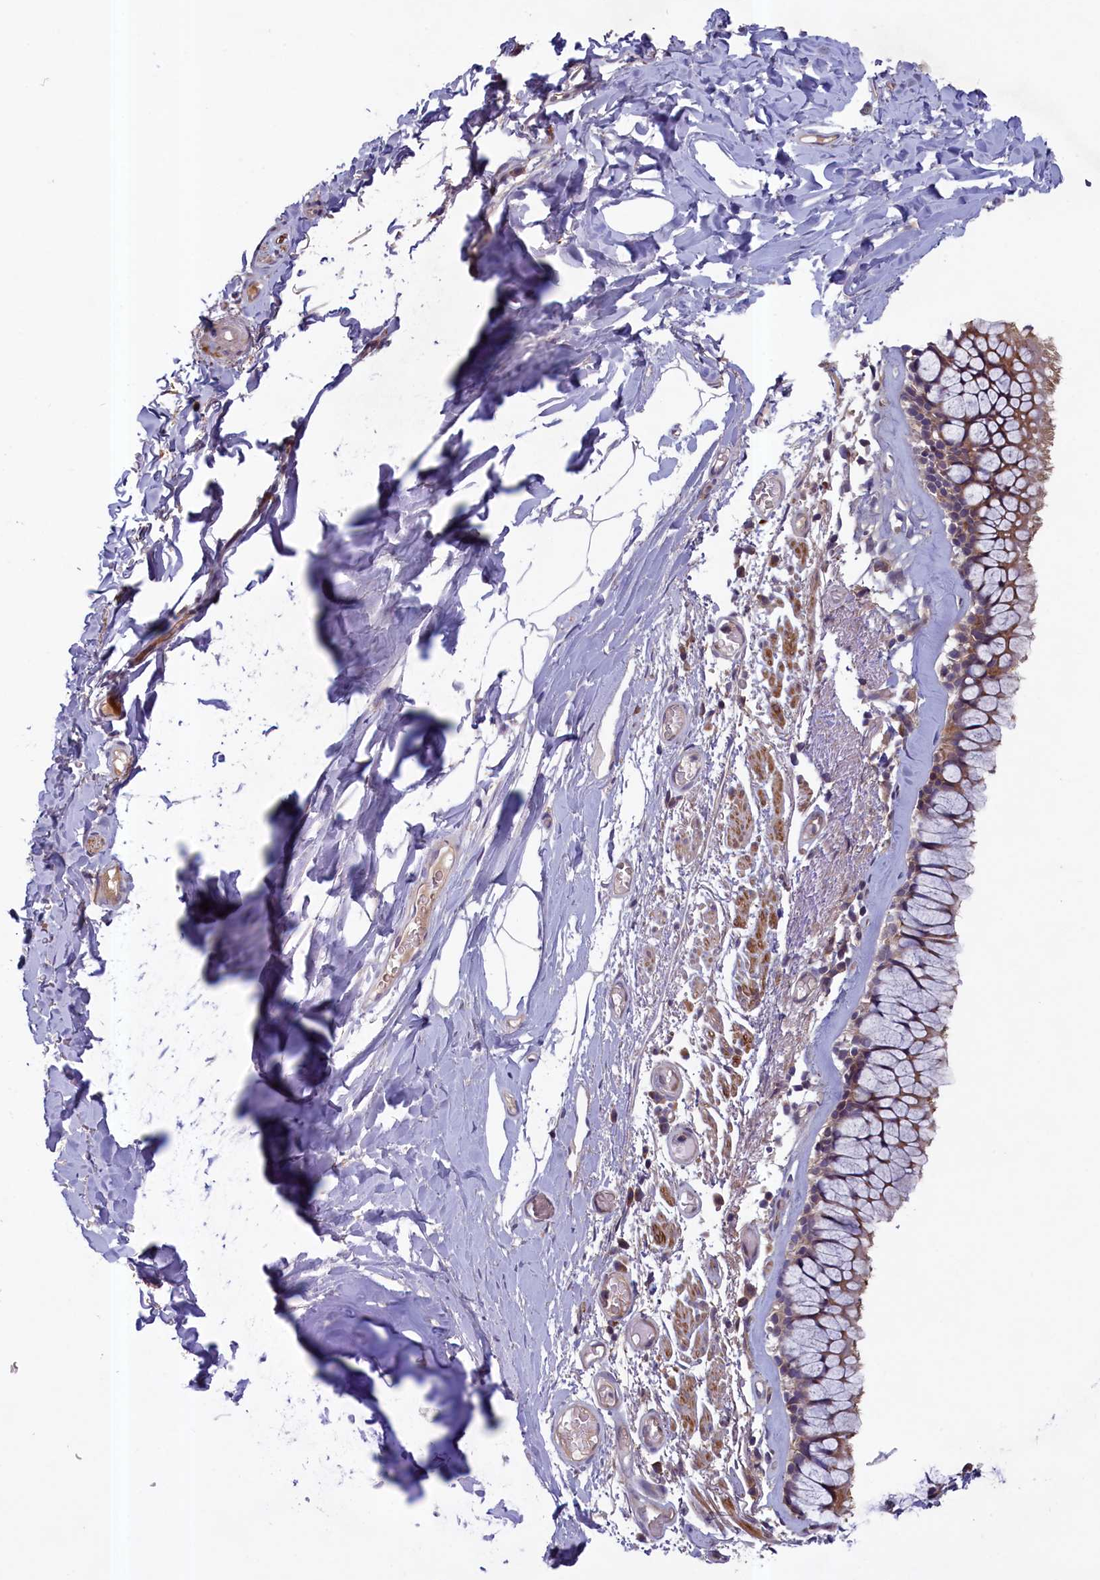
{"staining": {"intensity": "moderate", "quantity": ">75%", "location": "cytoplasmic/membranous"}, "tissue": "bronchus", "cell_type": "Respiratory epithelial cells", "image_type": "normal", "snomed": [{"axis": "morphology", "description": "Normal tissue, NOS"}, {"axis": "topography", "description": "Bronchus"}], "caption": "Bronchus stained with immunohistochemistry displays moderate cytoplasmic/membranous expression in approximately >75% of respiratory epithelial cells.", "gene": "NUBP1", "patient": {"sex": "male", "age": 65}}